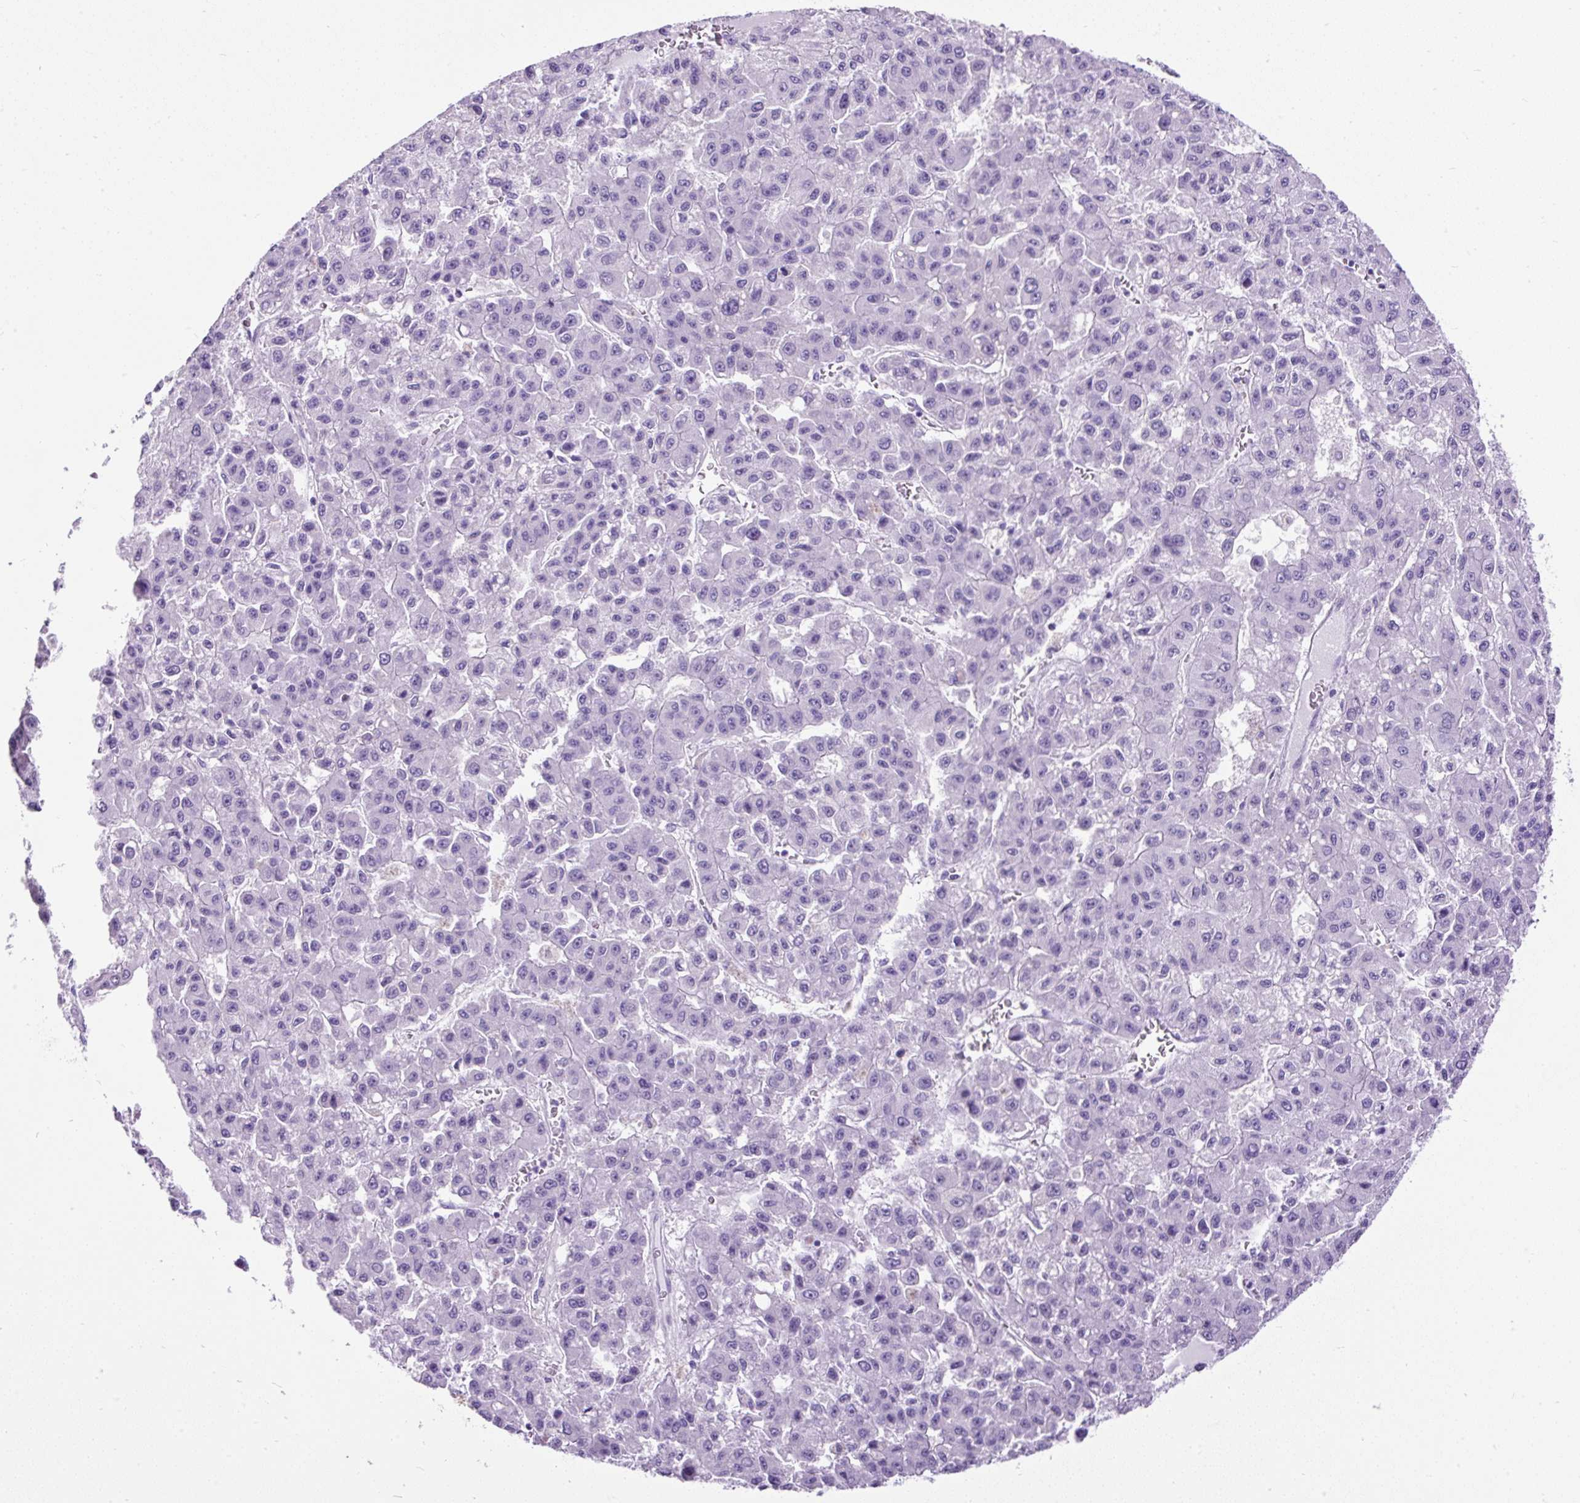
{"staining": {"intensity": "negative", "quantity": "none", "location": "none"}, "tissue": "liver cancer", "cell_type": "Tumor cells", "image_type": "cancer", "snomed": [{"axis": "morphology", "description": "Carcinoma, Hepatocellular, NOS"}, {"axis": "topography", "description": "Liver"}], "caption": "An IHC histopathology image of hepatocellular carcinoma (liver) is shown. There is no staining in tumor cells of hepatocellular carcinoma (liver).", "gene": "PDIA2", "patient": {"sex": "male", "age": 70}}